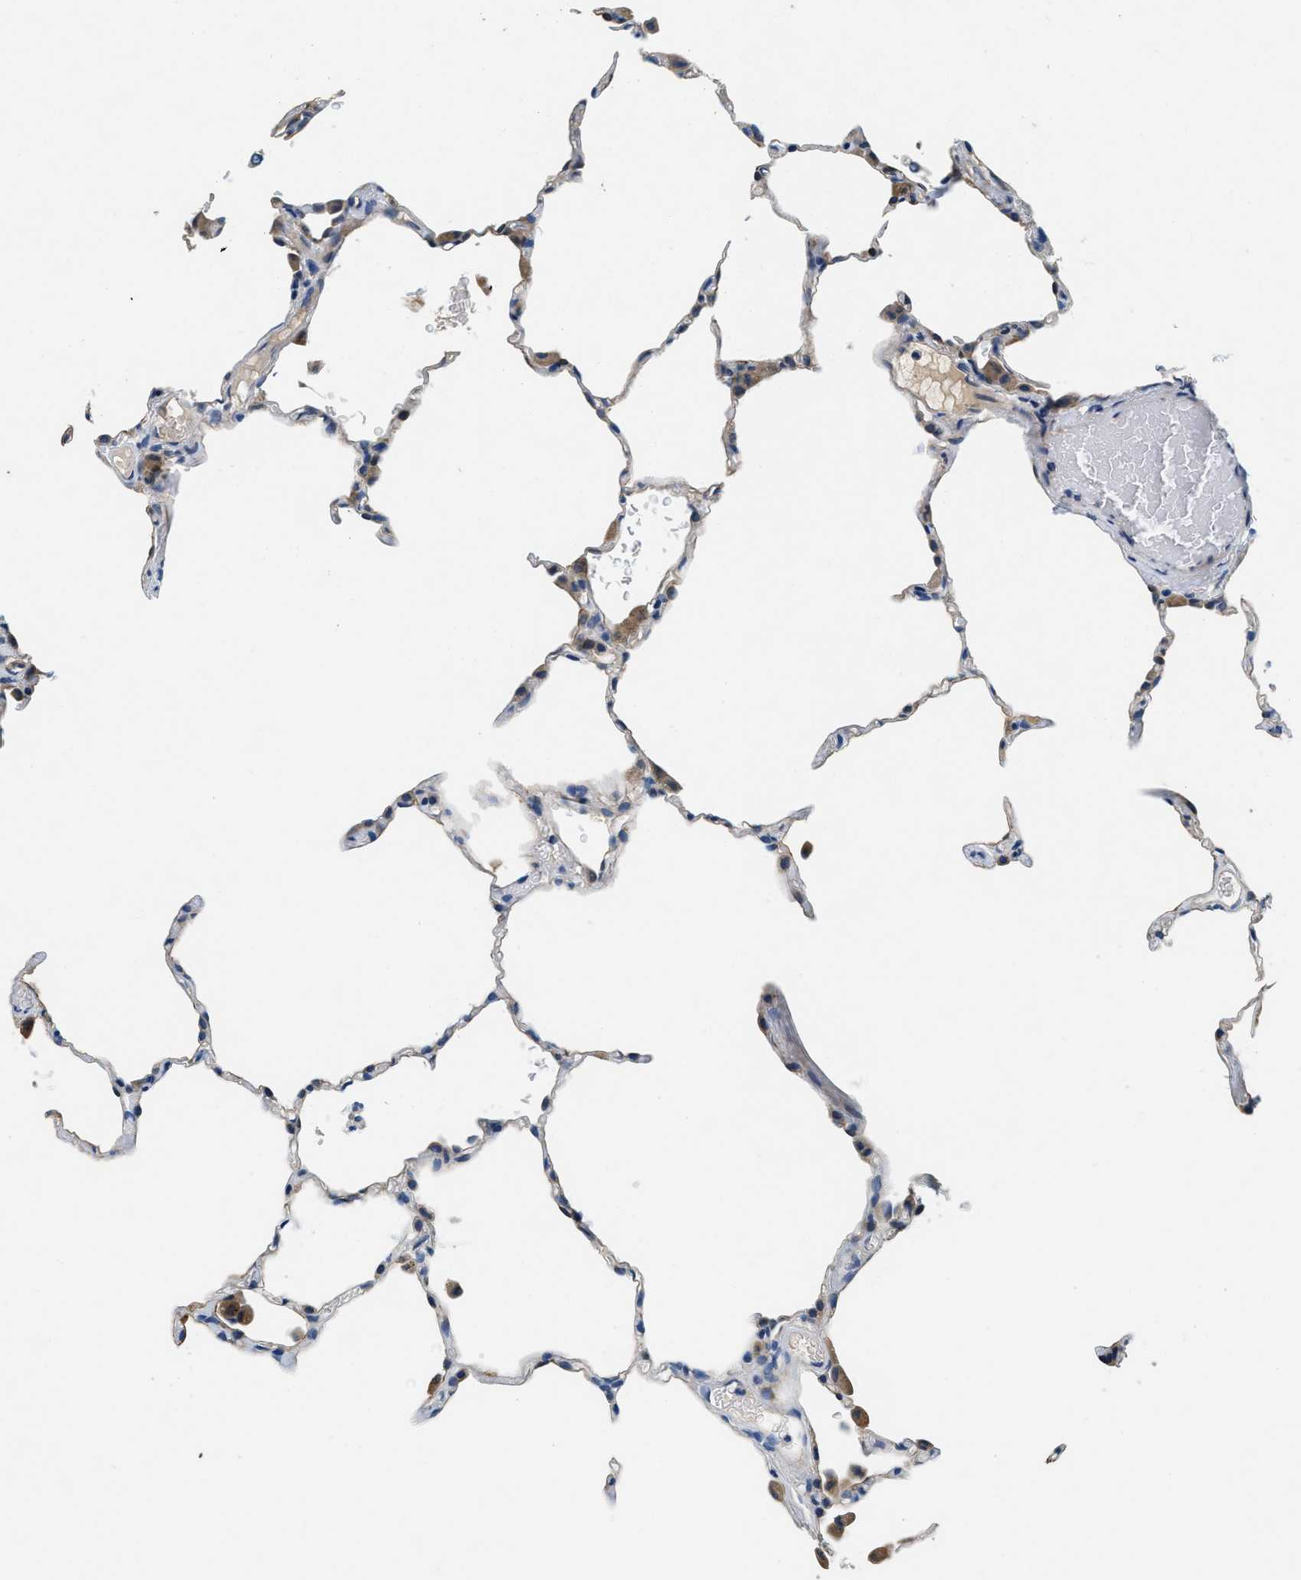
{"staining": {"intensity": "weak", "quantity": "<25%", "location": "cytoplasmic/membranous"}, "tissue": "lung", "cell_type": "Alveolar cells", "image_type": "normal", "snomed": [{"axis": "morphology", "description": "Normal tissue, NOS"}, {"axis": "topography", "description": "Lung"}], "caption": "Immunohistochemical staining of unremarkable lung displays no significant expression in alveolar cells.", "gene": "ALDH3A2", "patient": {"sex": "female", "age": 49}}